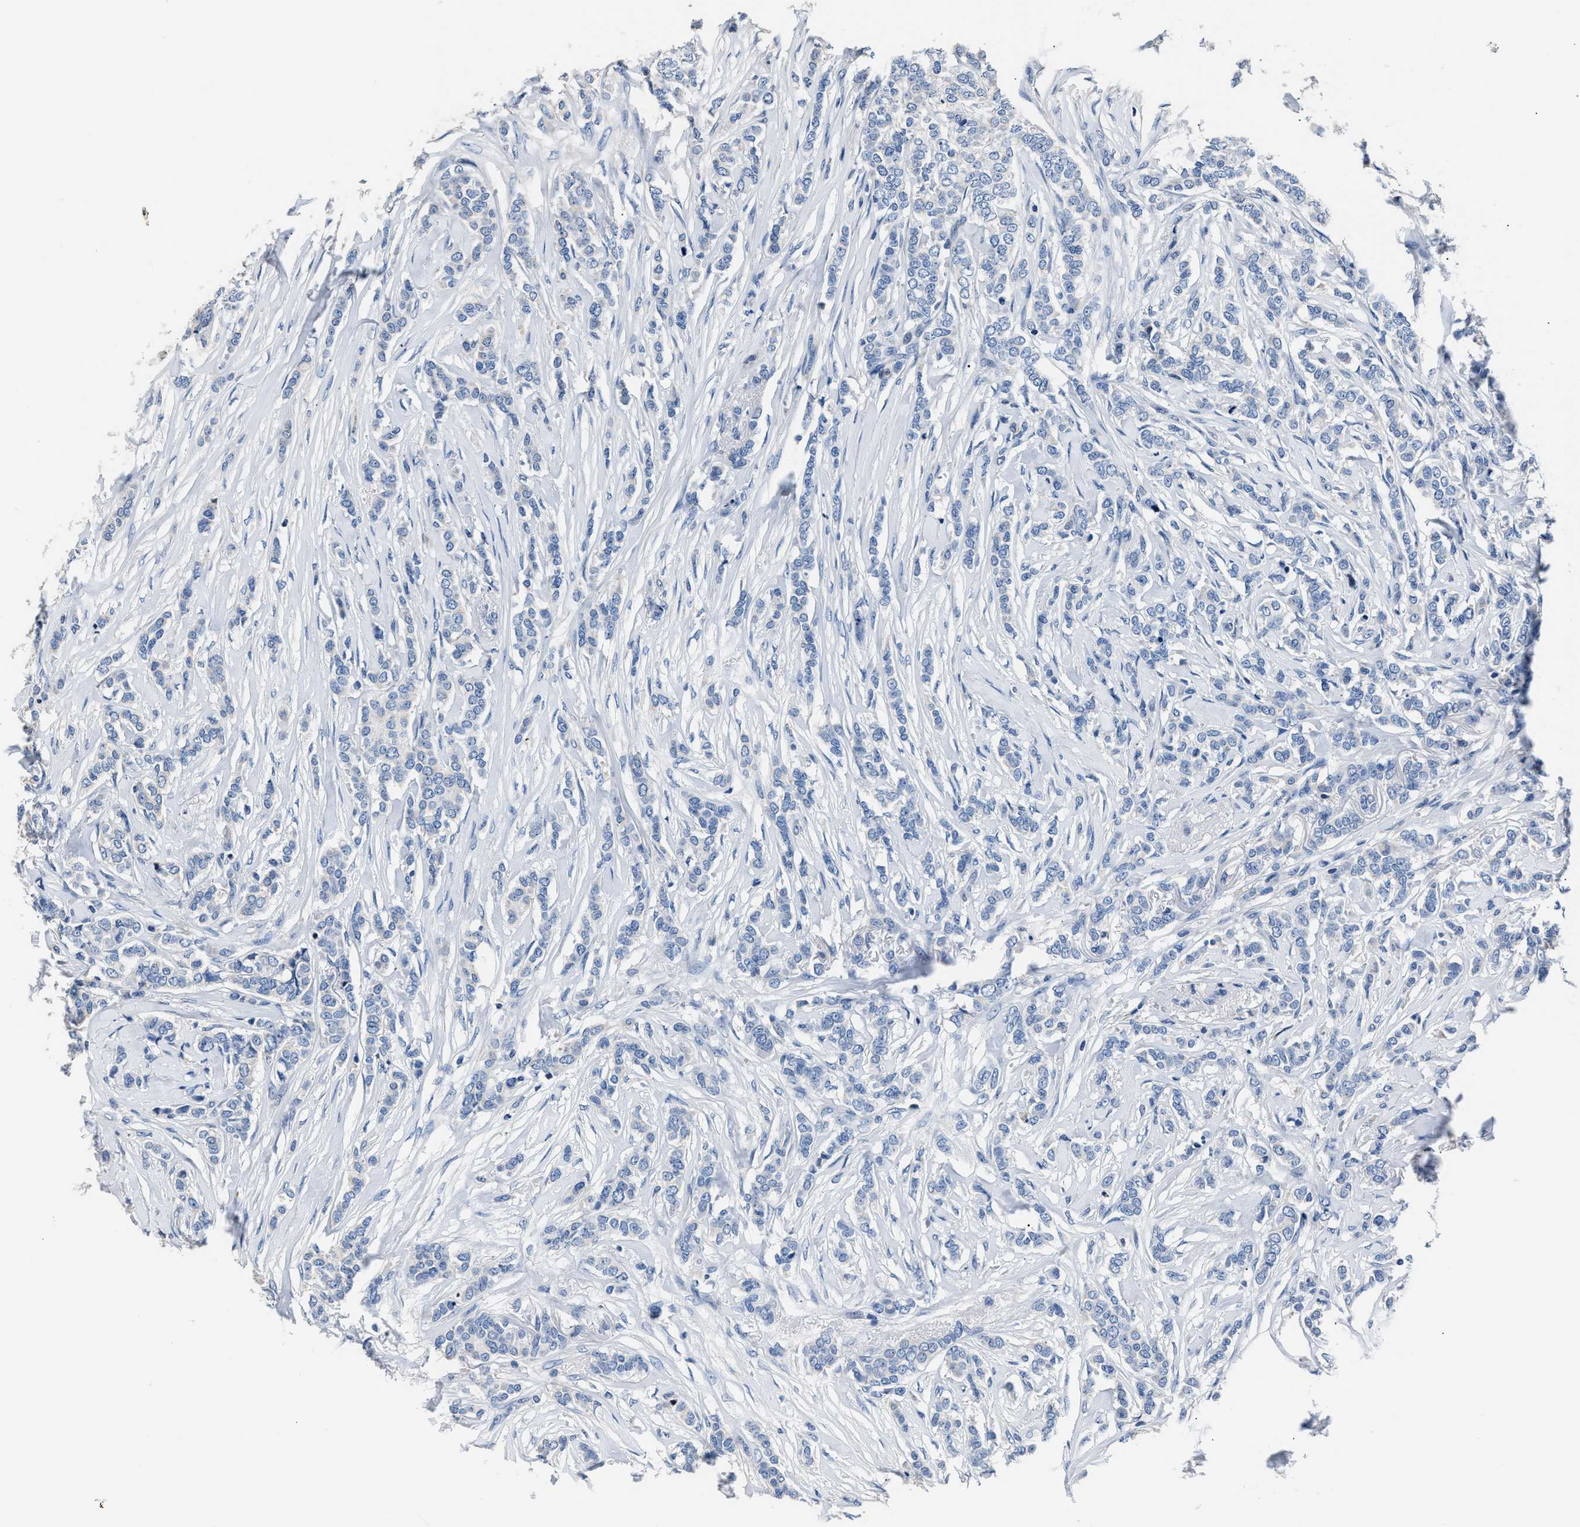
{"staining": {"intensity": "negative", "quantity": "none", "location": "none"}, "tissue": "breast cancer", "cell_type": "Tumor cells", "image_type": "cancer", "snomed": [{"axis": "morphology", "description": "Lobular carcinoma"}, {"axis": "topography", "description": "Skin"}, {"axis": "topography", "description": "Breast"}], "caption": "Image shows no protein staining in tumor cells of breast lobular carcinoma tissue.", "gene": "DNAJC24", "patient": {"sex": "female", "age": 46}}